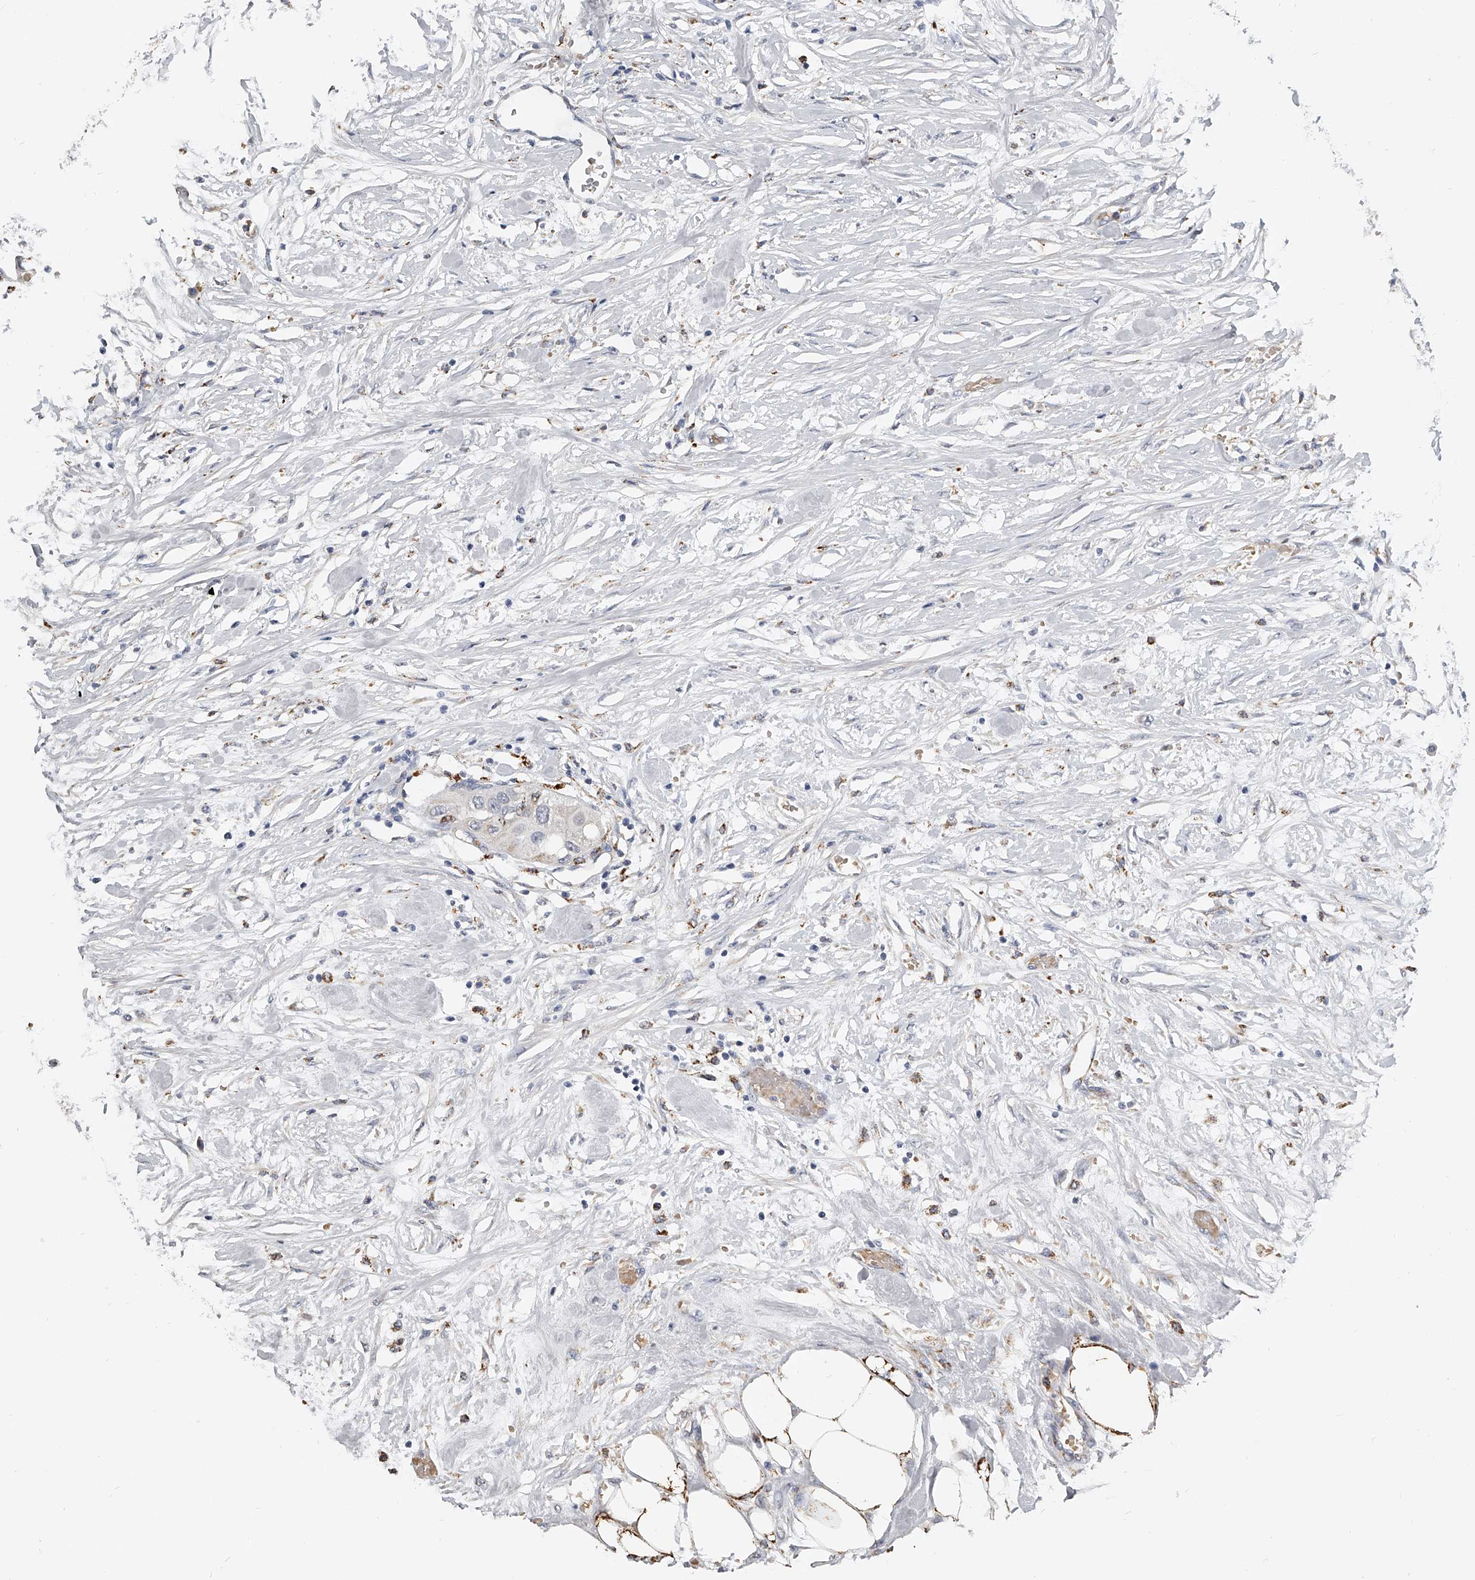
{"staining": {"intensity": "negative", "quantity": "none", "location": "none"}, "tissue": "urothelial cancer", "cell_type": "Tumor cells", "image_type": "cancer", "snomed": [{"axis": "morphology", "description": "Urothelial carcinoma, High grade"}, {"axis": "topography", "description": "Urinary bladder"}], "caption": "Immunohistochemistry (IHC) micrograph of human urothelial cancer stained for a protein (brown), which exhibits no expression in tumor cells. (Immunohistochemistry (IHC), brightfield microscopy, high magnification).", "gene": "KLHL7", "patient": {"sex": "male", "age": 64}}